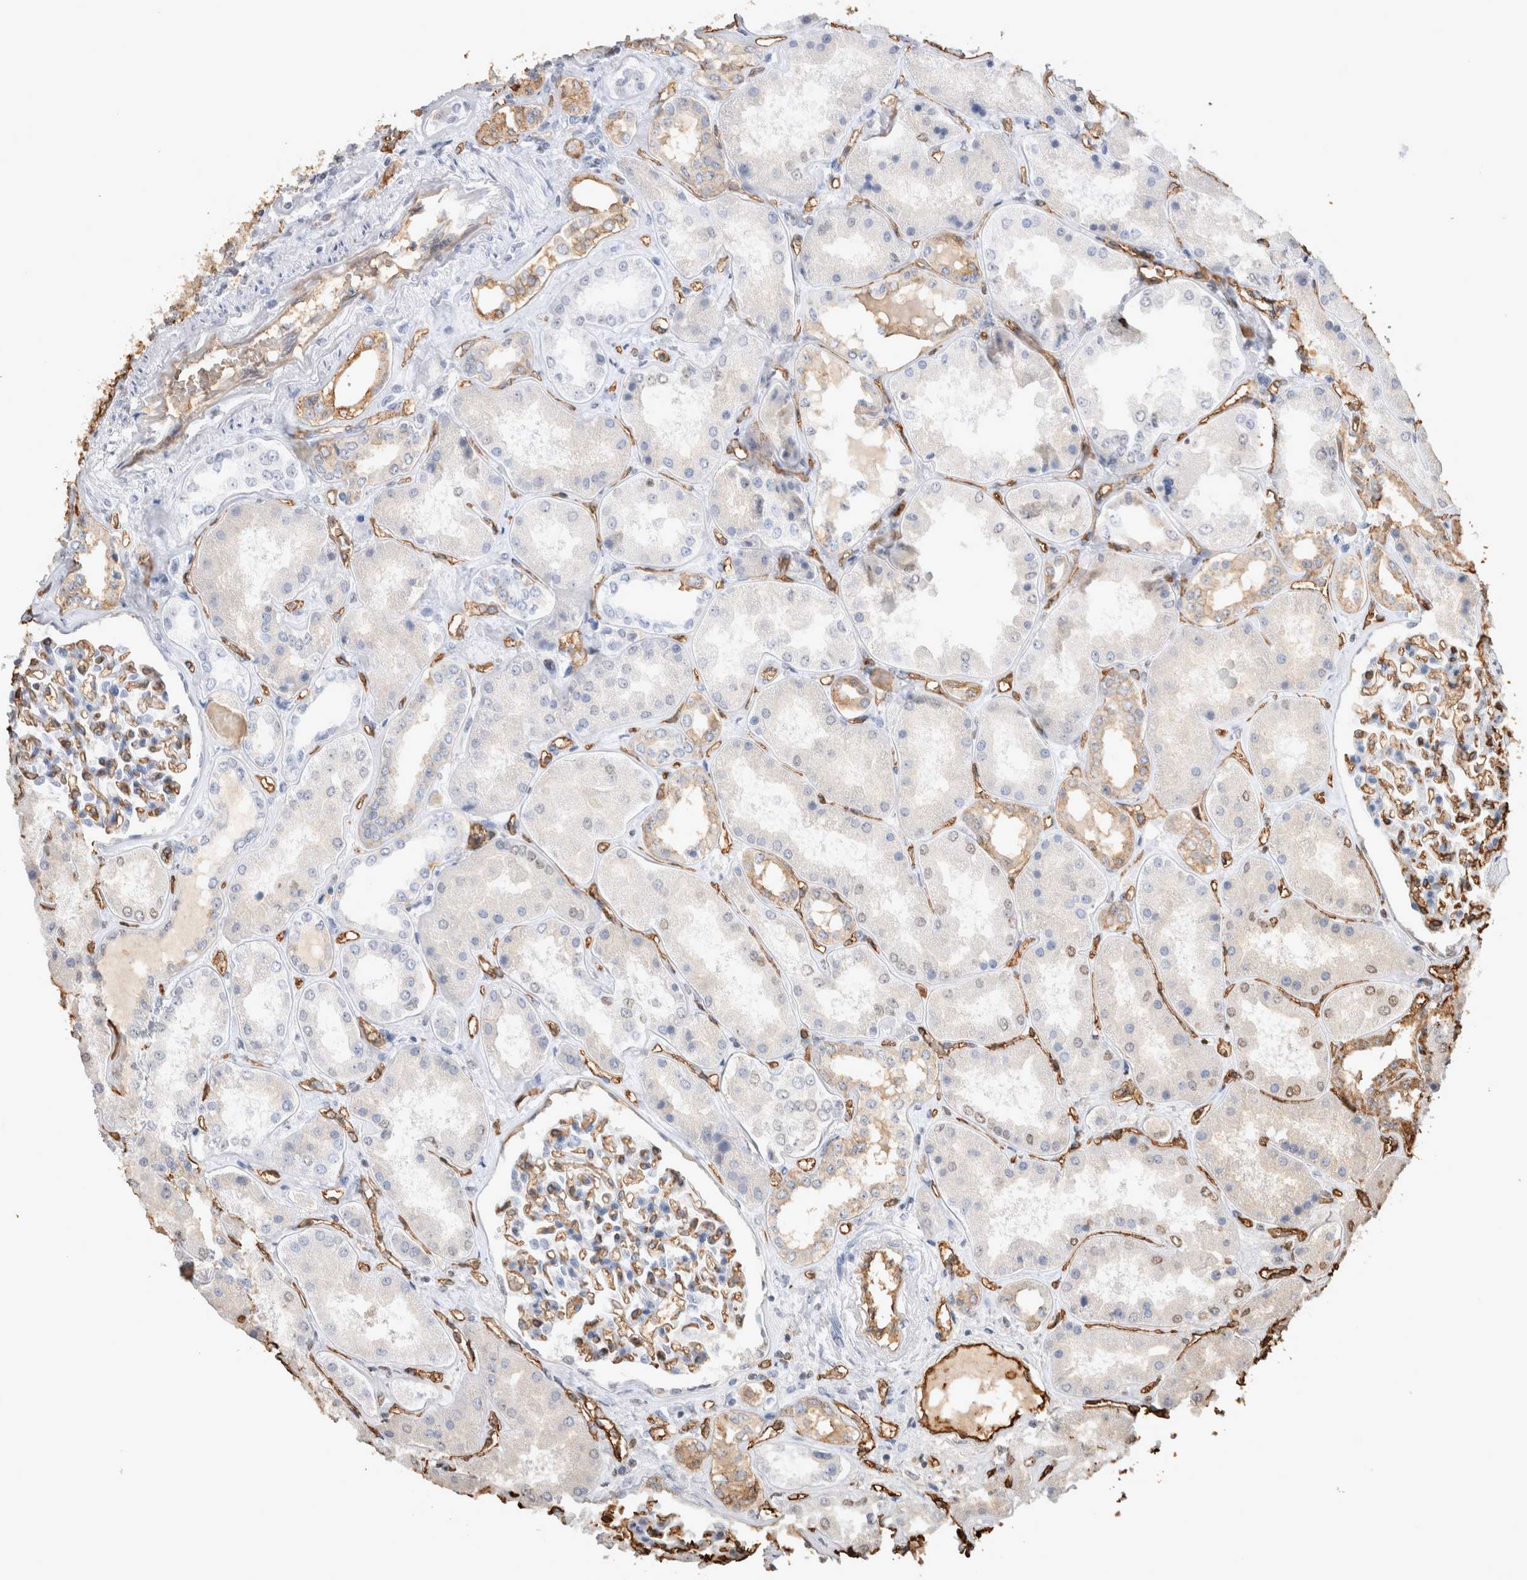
{"staining": {"intensity": "moderate", "quantity": "25%-75%", "location": "cytoplasmic/membranous"}, "tissue": "kidney", "cell_type": "Cells in glomeruli", "image_type": "normal", "snomed": [{"axis": "morphology", "description": "Normal tissue, NOS"}, {"axis": "topography", "description": "Kidney"}], "caption": "DAB immunohistochemical staining of unremarkable human kidney shows moderate cytoplasmic/membranous protein positivity in approximately 25%-75% of cells in glomeruli.", "gene": "IL17RC", "patient": {"sex": "female", "age": 56}}